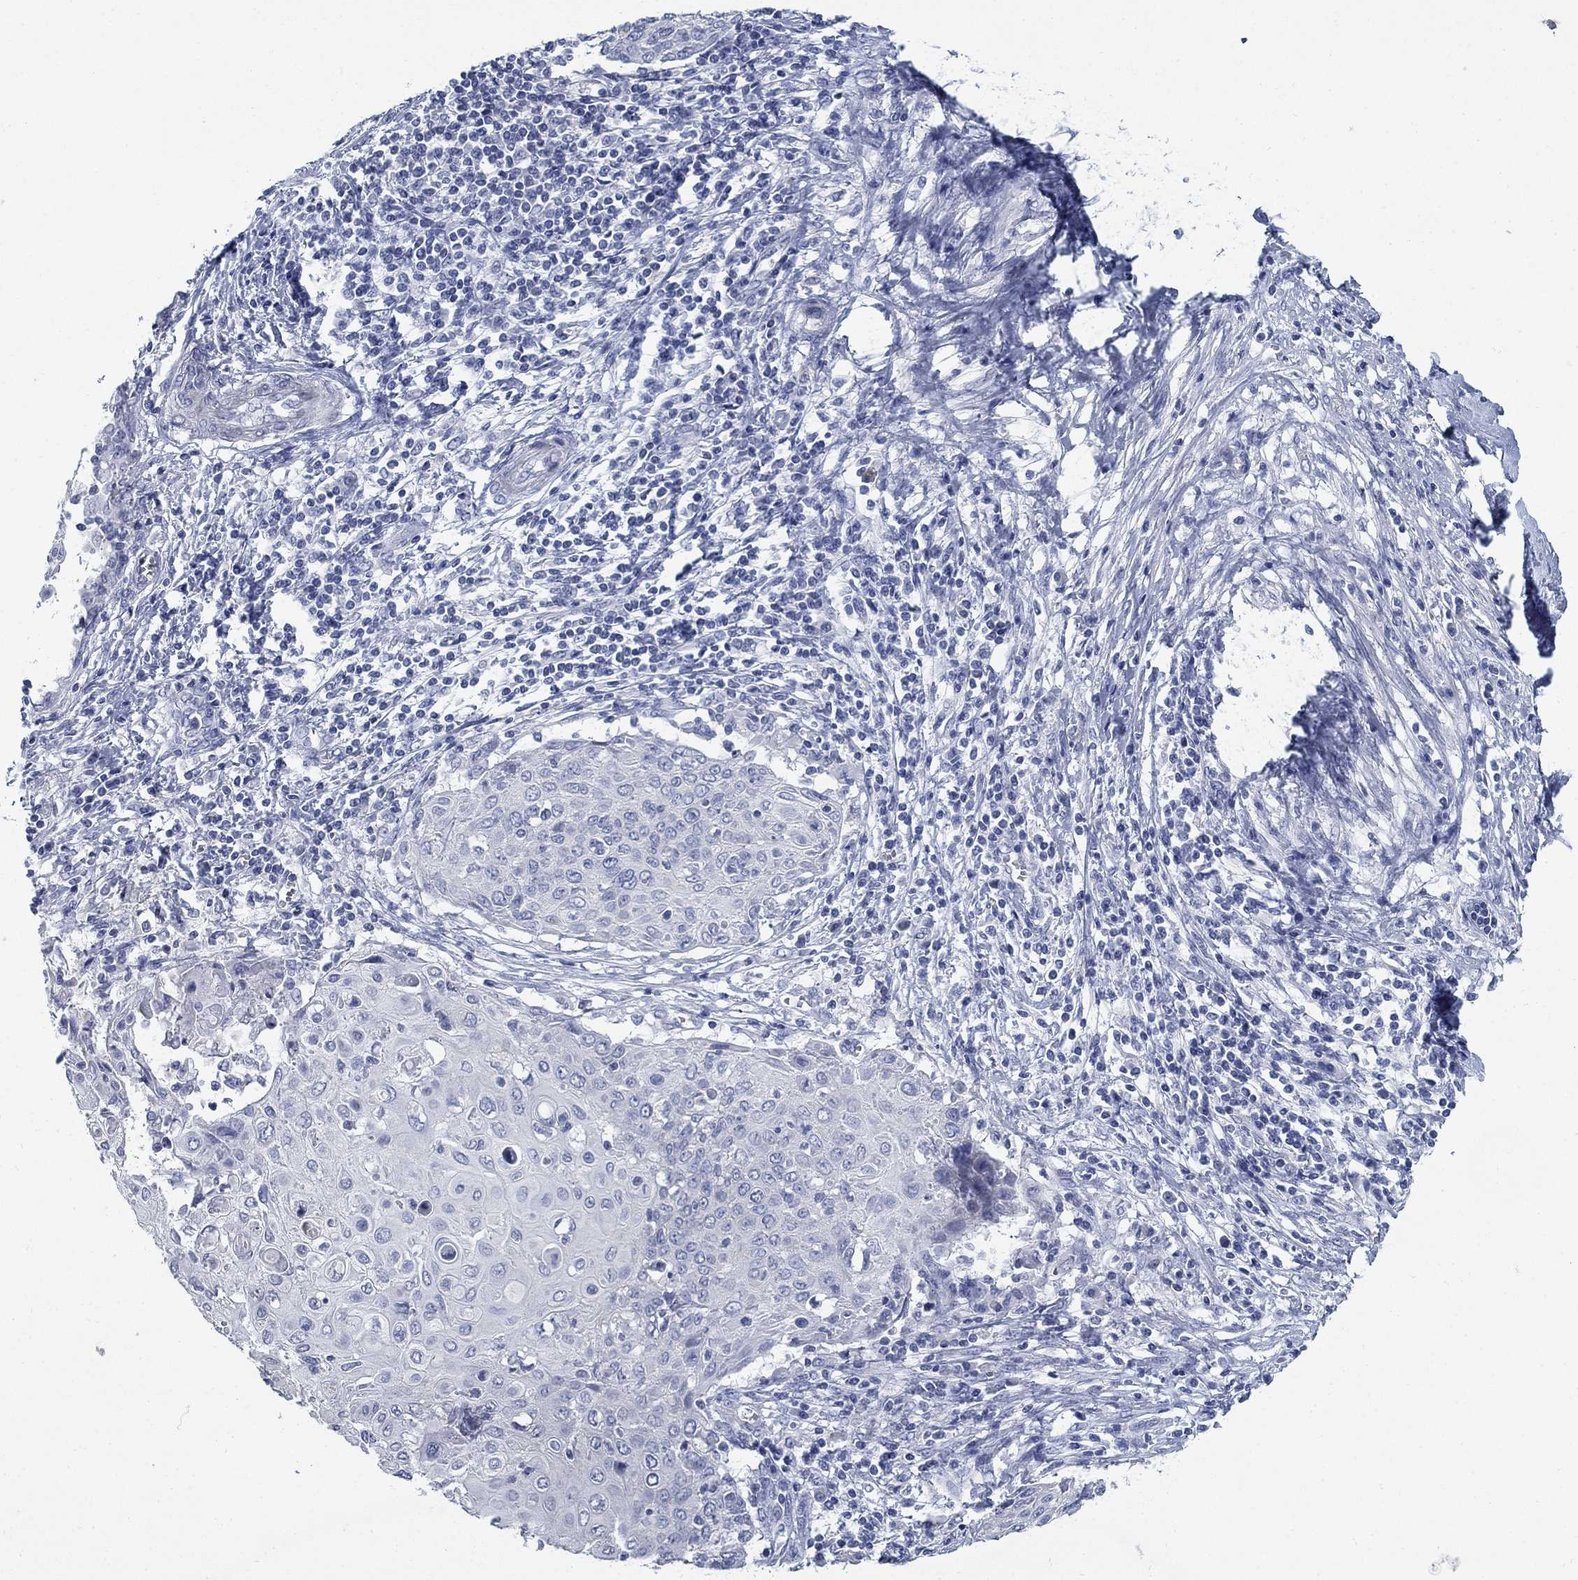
{"staining": {"intensity": "negative", "quantity": "none", "location": "none"}, "tissue": "cervical cancer", "cell_type": "Tumor cells", "image_type": "cancer", "snomed": [{"axis": "morphology", "description": "Squamous cell carcinoma, NOS"}, {"axis": "topography", "description": "Cervix"}], "caption": "Protein analysis of squamous cell carcinoma (cervical) exhibits no significant staining in tumor cells.", "gene": "DNER", "patient": {"sex": "female", "age": 39}}